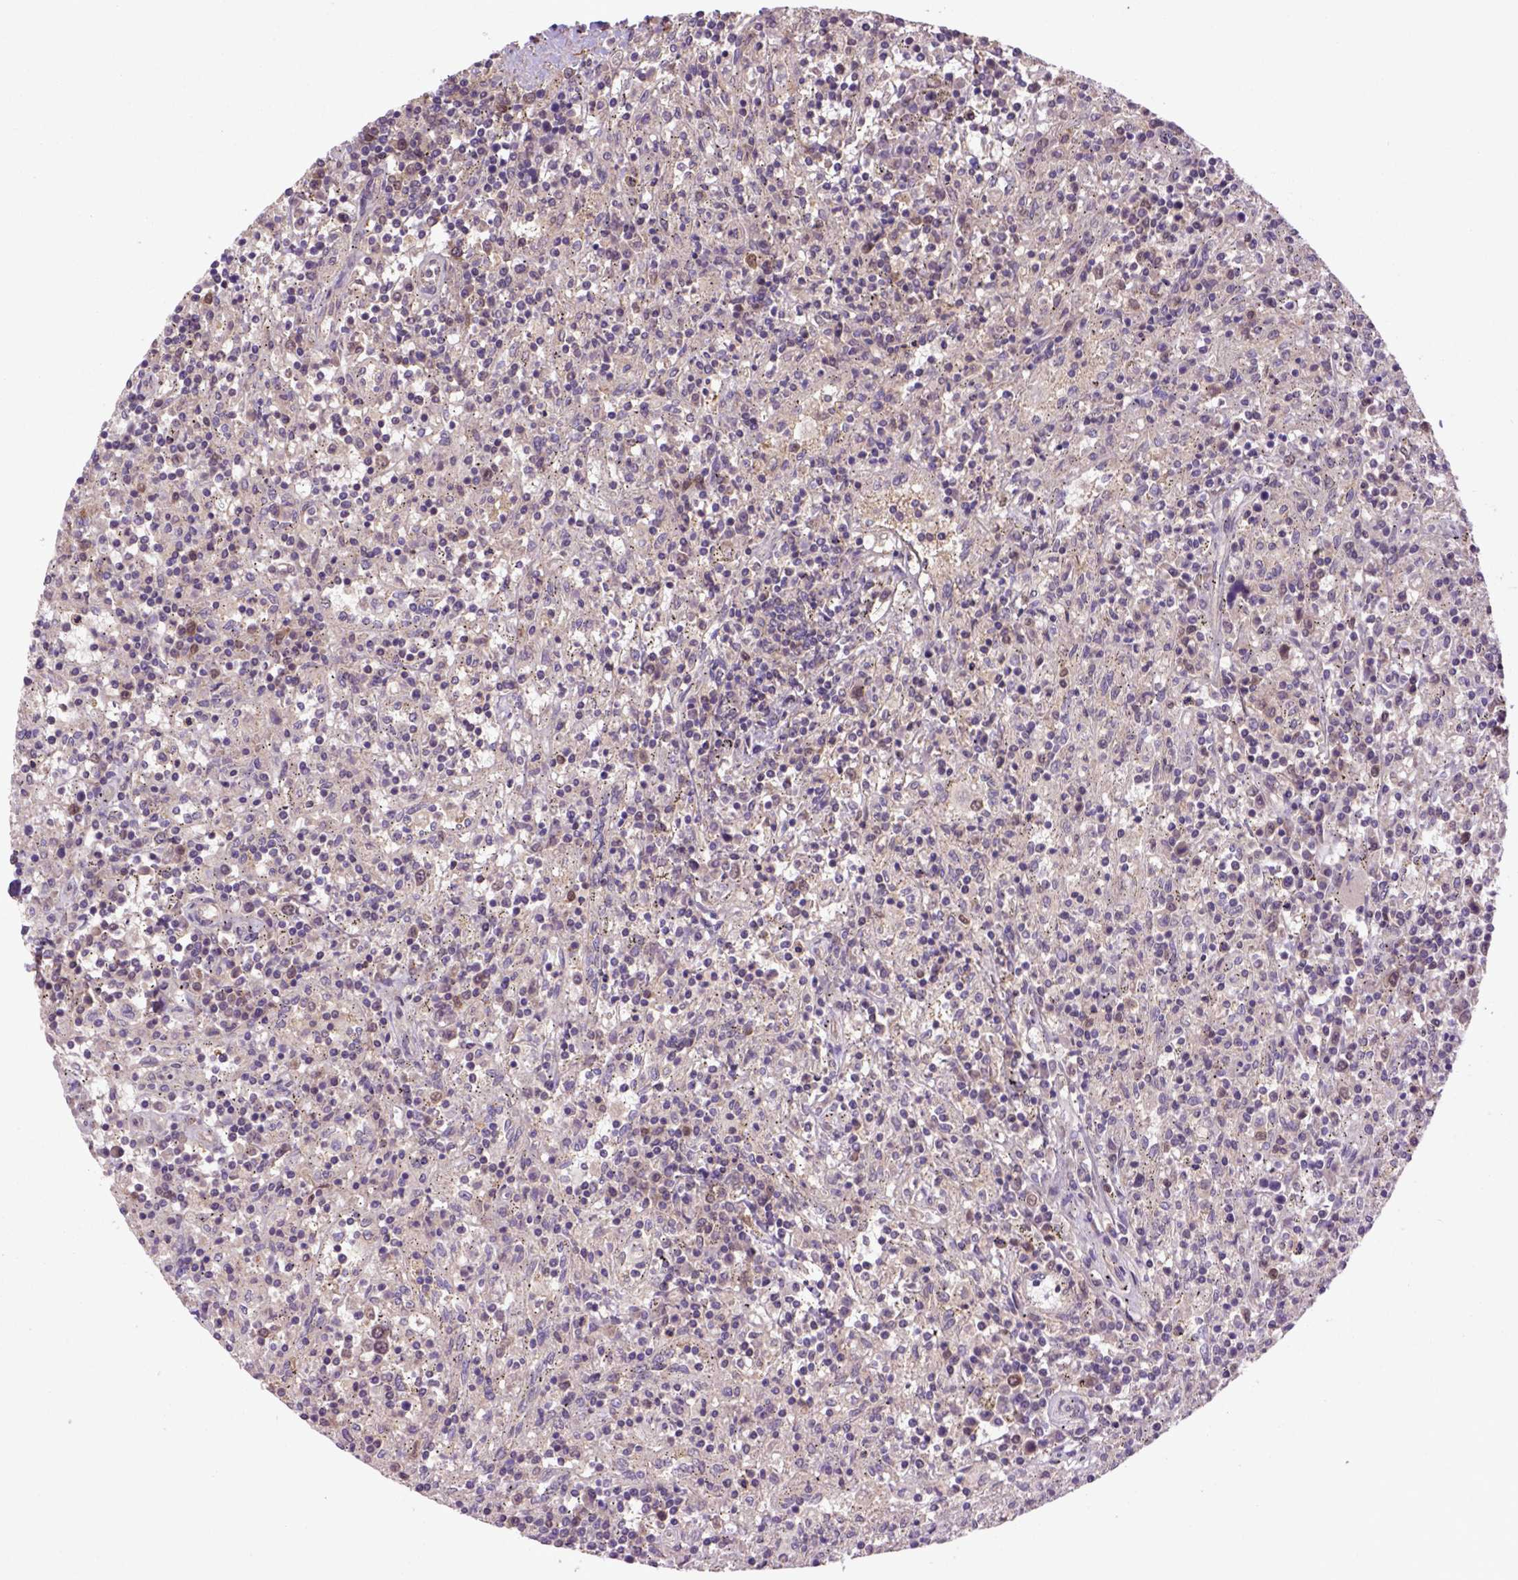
{"staining": {"intensity": "negative", "quantity": "none", "location": "none"}, "tissue": "lymphoma", "cell_type": "Tumor cells", "image_type": "cancer", "snomed": [{"axis": "morphology", "description": "Malignant lymphoma, non-Hodgkin's type, Low grade"}, {"axis": "topography", "description": "Spleen"}], "caption": "Tumor cells show no significant protein staining in lymphoma.", "gene": "HSPBP1", "patient": {"sex": "male", "age": 62}}